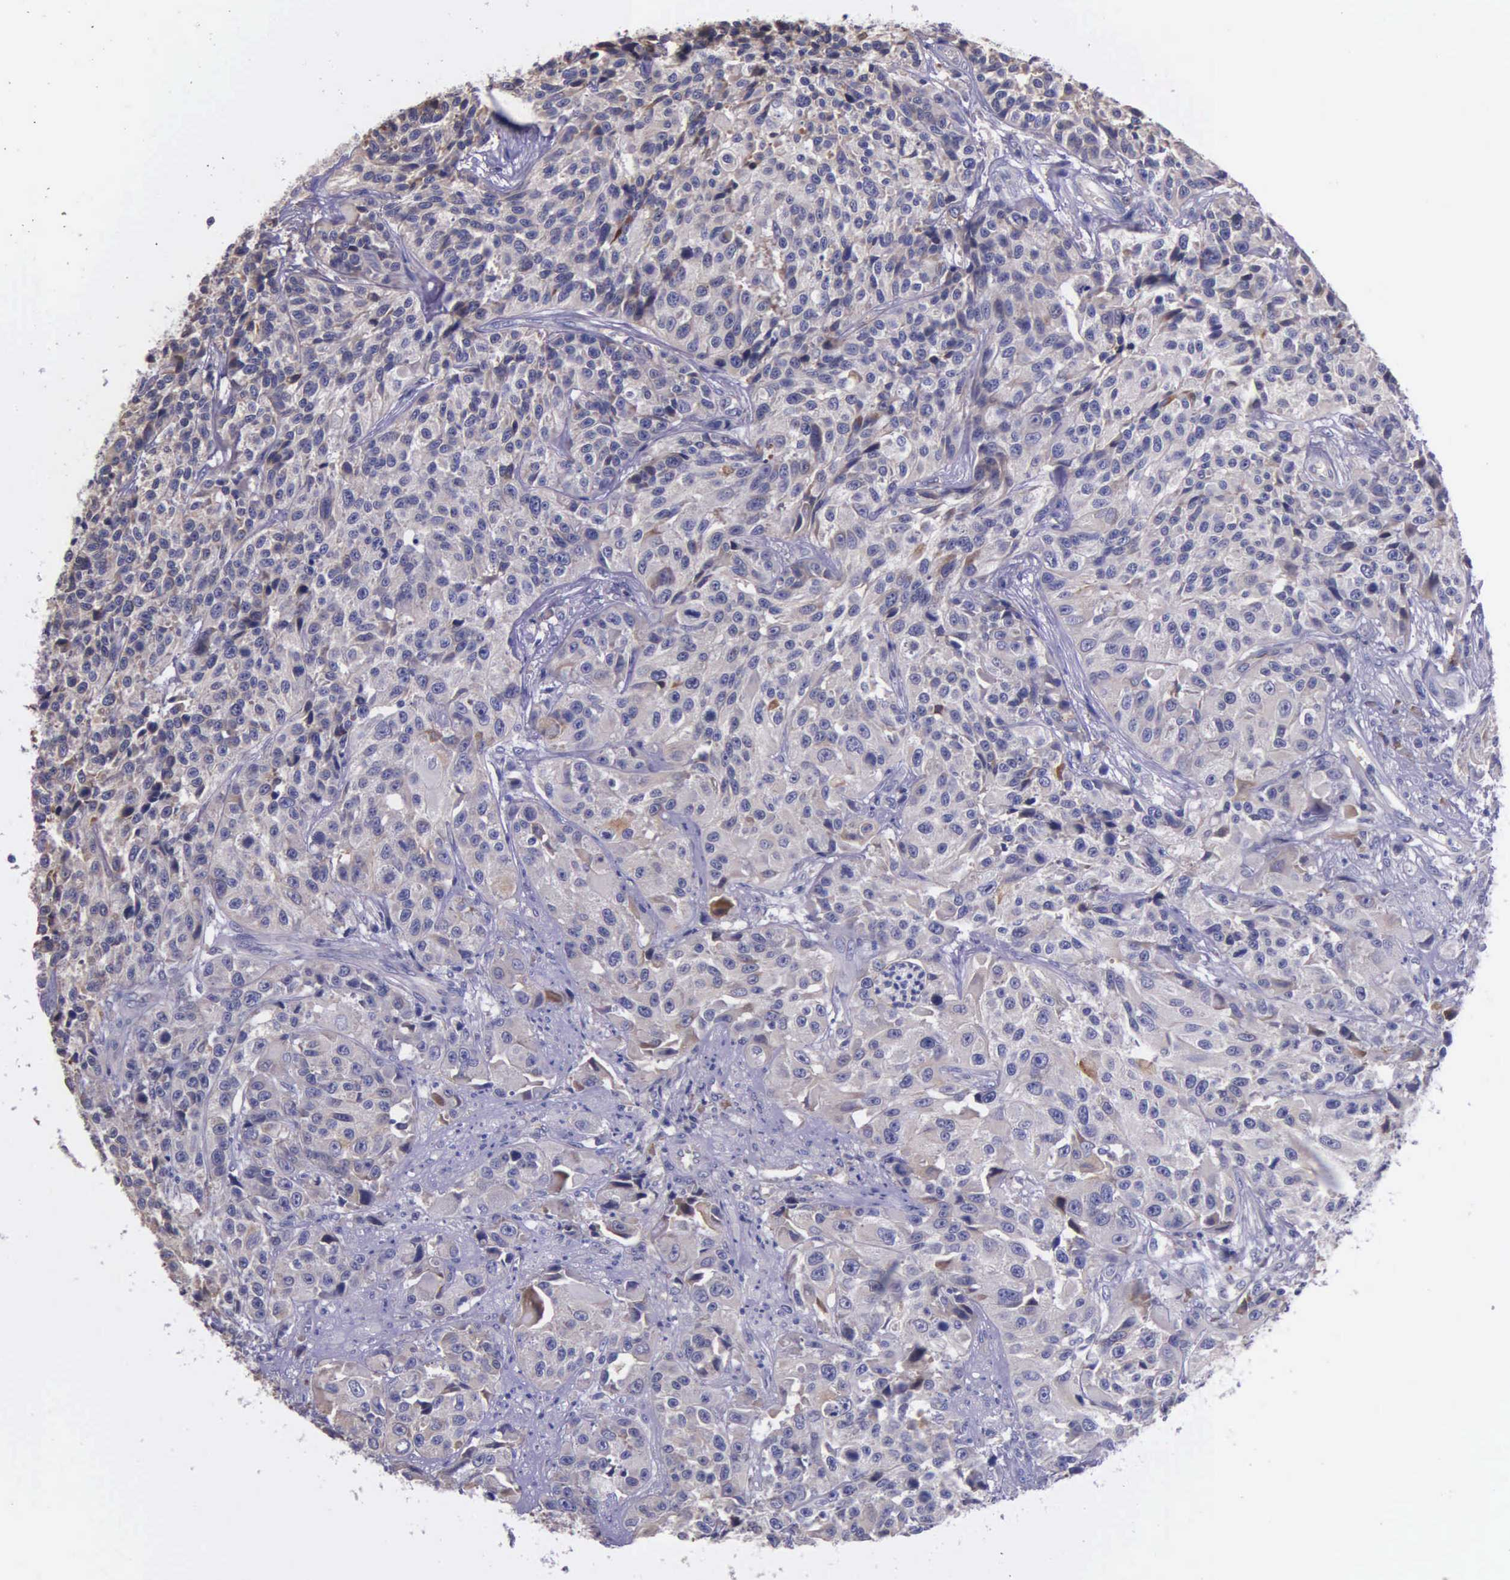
{"staining": {"intensity": "weak", "quantity": "25%-75%", "location": "cytoplasmic/membranous"}, "tissue": "urothelial cancer", "cell_type": "Tumor cells", "image_type": "cancer", "snomed": [{"axis": "morphology", "description": "Urothelial carcinoma, High grade"}, {"axis": "topography", "description": "Urinary bladder"}], "caption": "Approximately 25%-75% of tumor cells in human high-grade urothelial carcinoma show weak cytoplasmic/membranous protein expression as visualized by brown immunohistochemical staining.", "gene": "ZC3H12B", "patient": {"sex": "female", "age": 81}}